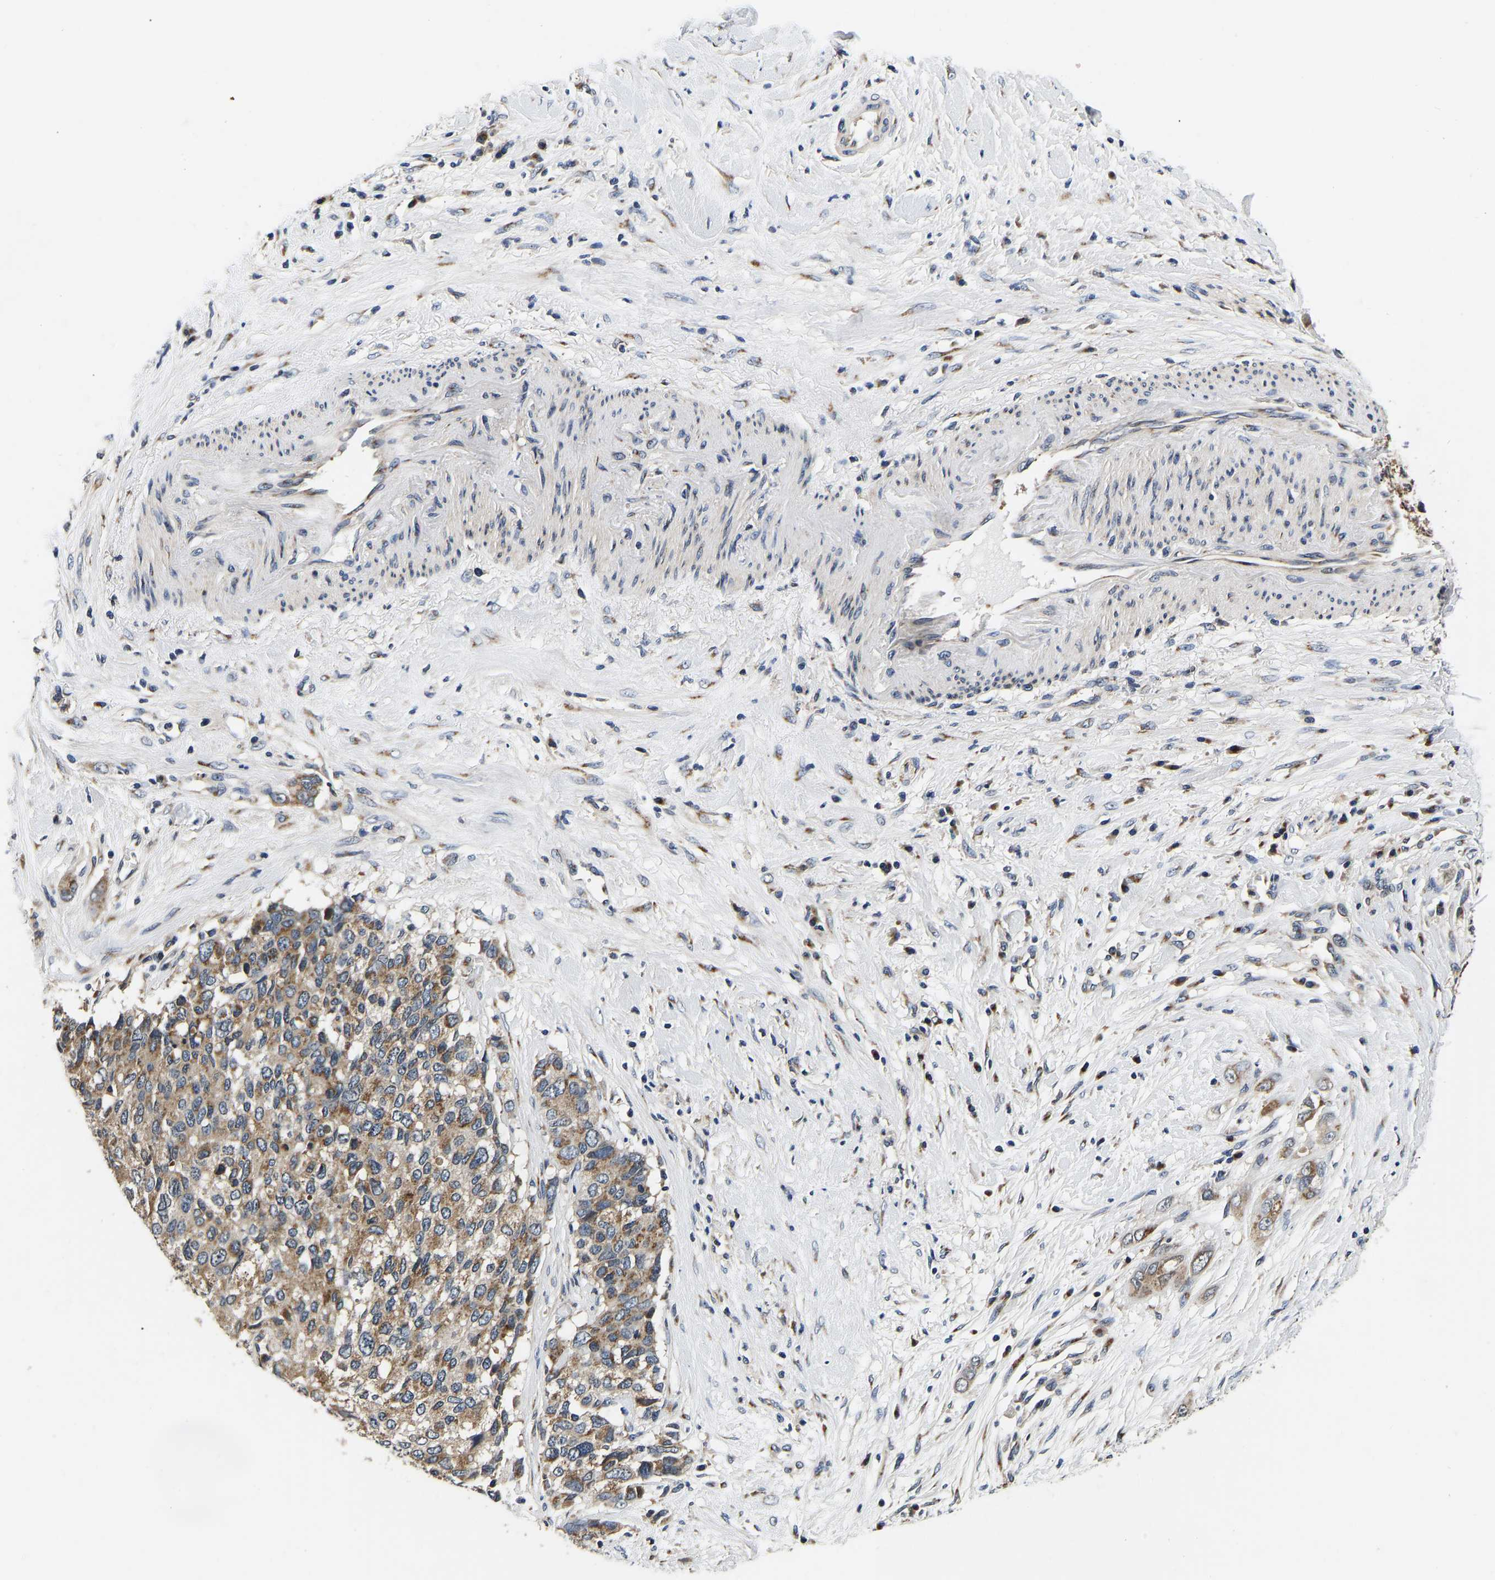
{"staining": {"intensity": "moderate", "quantity": ">75%", "location": "cytoplasmic/membranous"}, "tissue": "pancreatic cancer", "cell_type": "Tumor cells", "image_type": "cancer", "snomed": [{"axis": "morphology", "description": "Adenocarcinoma, NOS"}, {"axis": "topography", "description": "Pancreas"}], "caption": "IHC of human pancreatic cancer (adenocarcinoma) demonstrates medium levels of moderate cytoplasmic/membranous positivity in about >75% of tumor cells.", "gene": "RABAC1", "patient": {"sex": "female", "age": 56}}